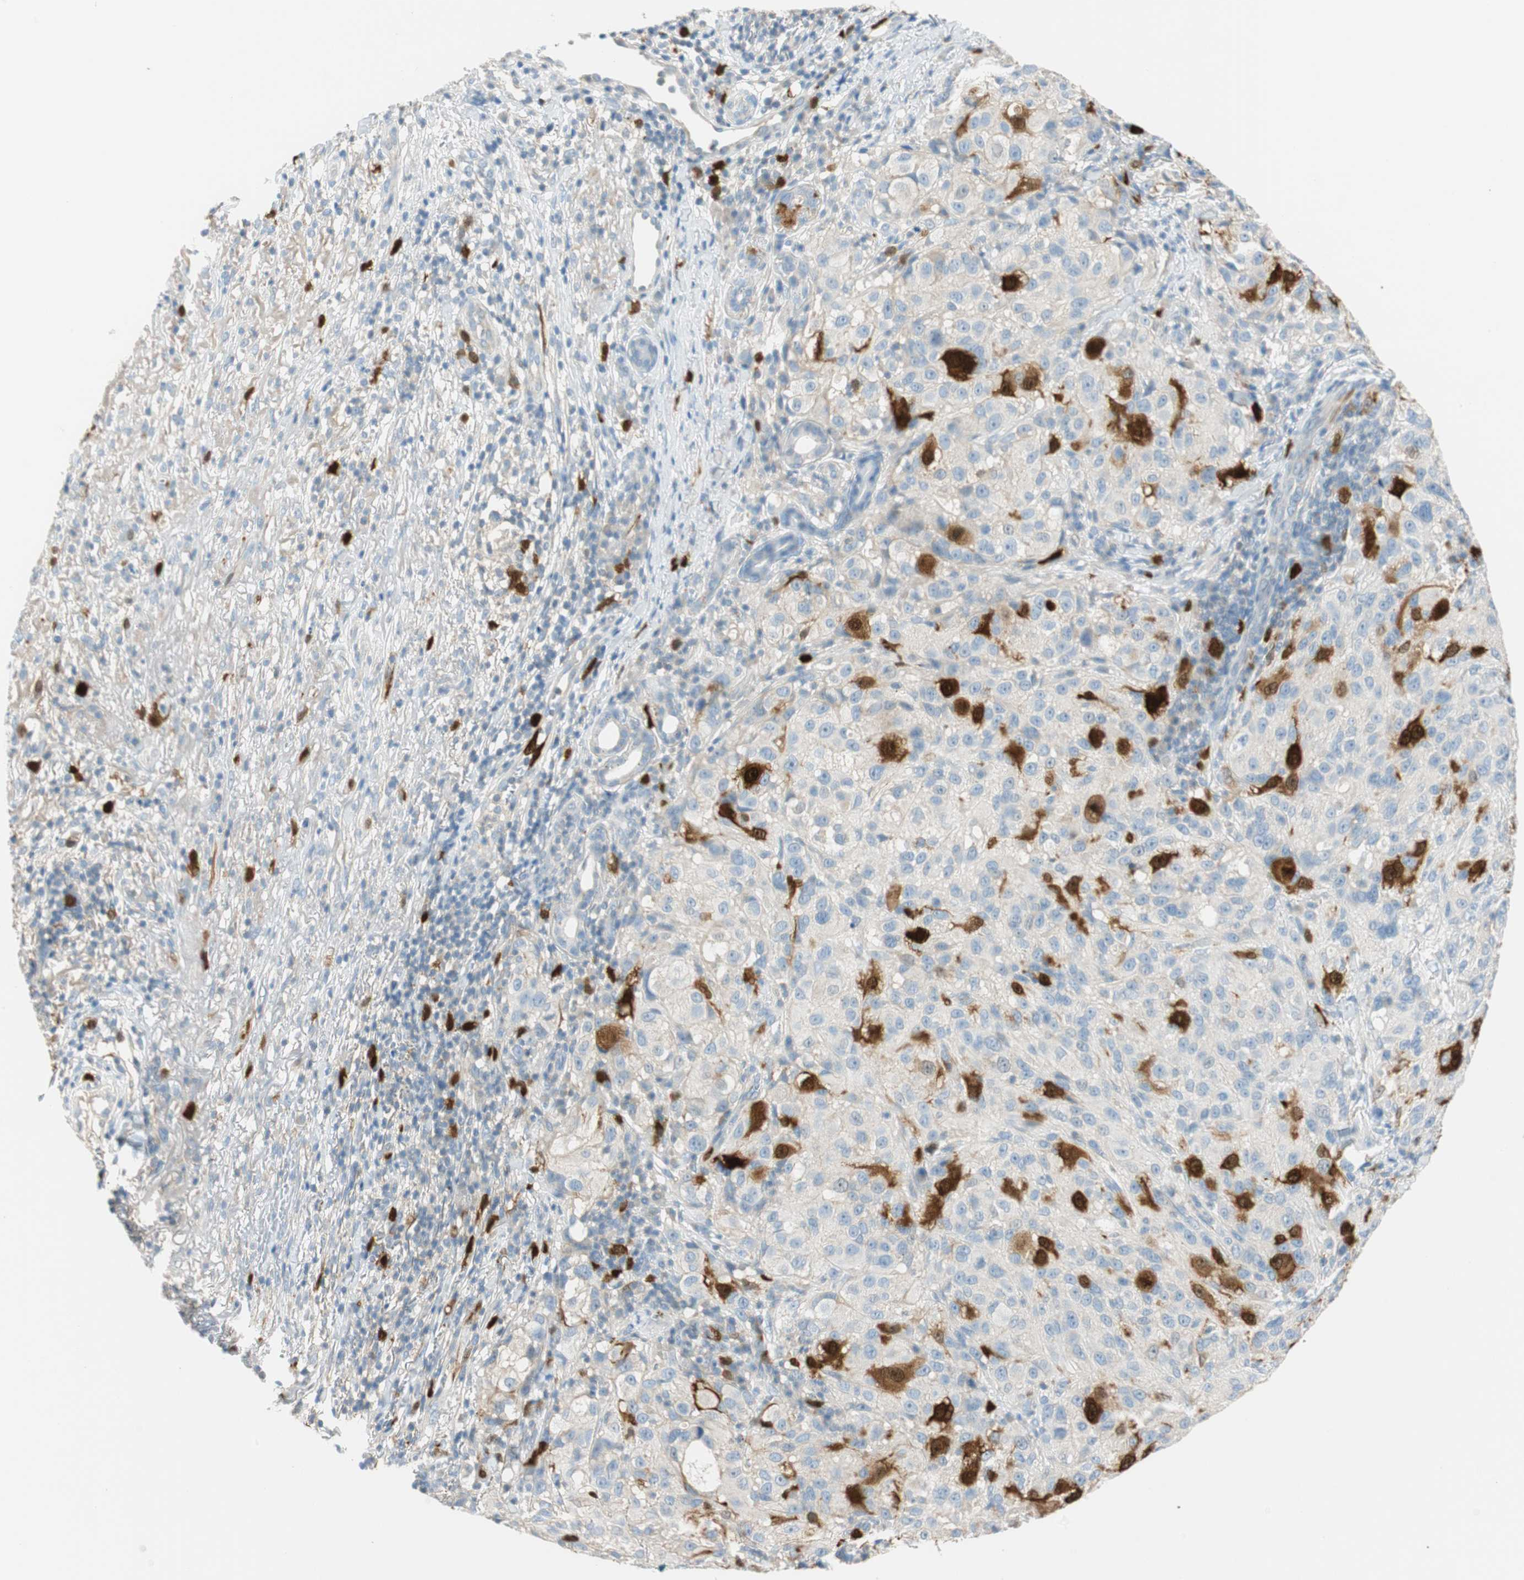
{"staining": {"intensity": "strong", "quantity": "<25%", "location": "cytoplasmic/membranous,nuclear"}, "tissue": "melanoma", "cell_type": "Tumor cells", "image_type": "cancer", "snomed": [{"axis": "morphology", "description": "Necrosis, NOS"}, {"axis": "morphology", "description": "Malignant melanoma, NOS"}, {"axis": "topography", "description": "Skin"}], "caption": "A brown stain labels strong cytoplasmic/membranous and nuclear staining of a protein in human melanoma tumor cells. (DAB = brown stain, brightfield microscopy at high magnification).", "gene": "PTTG1", "patient": {"sex": "female", "age": 87}}